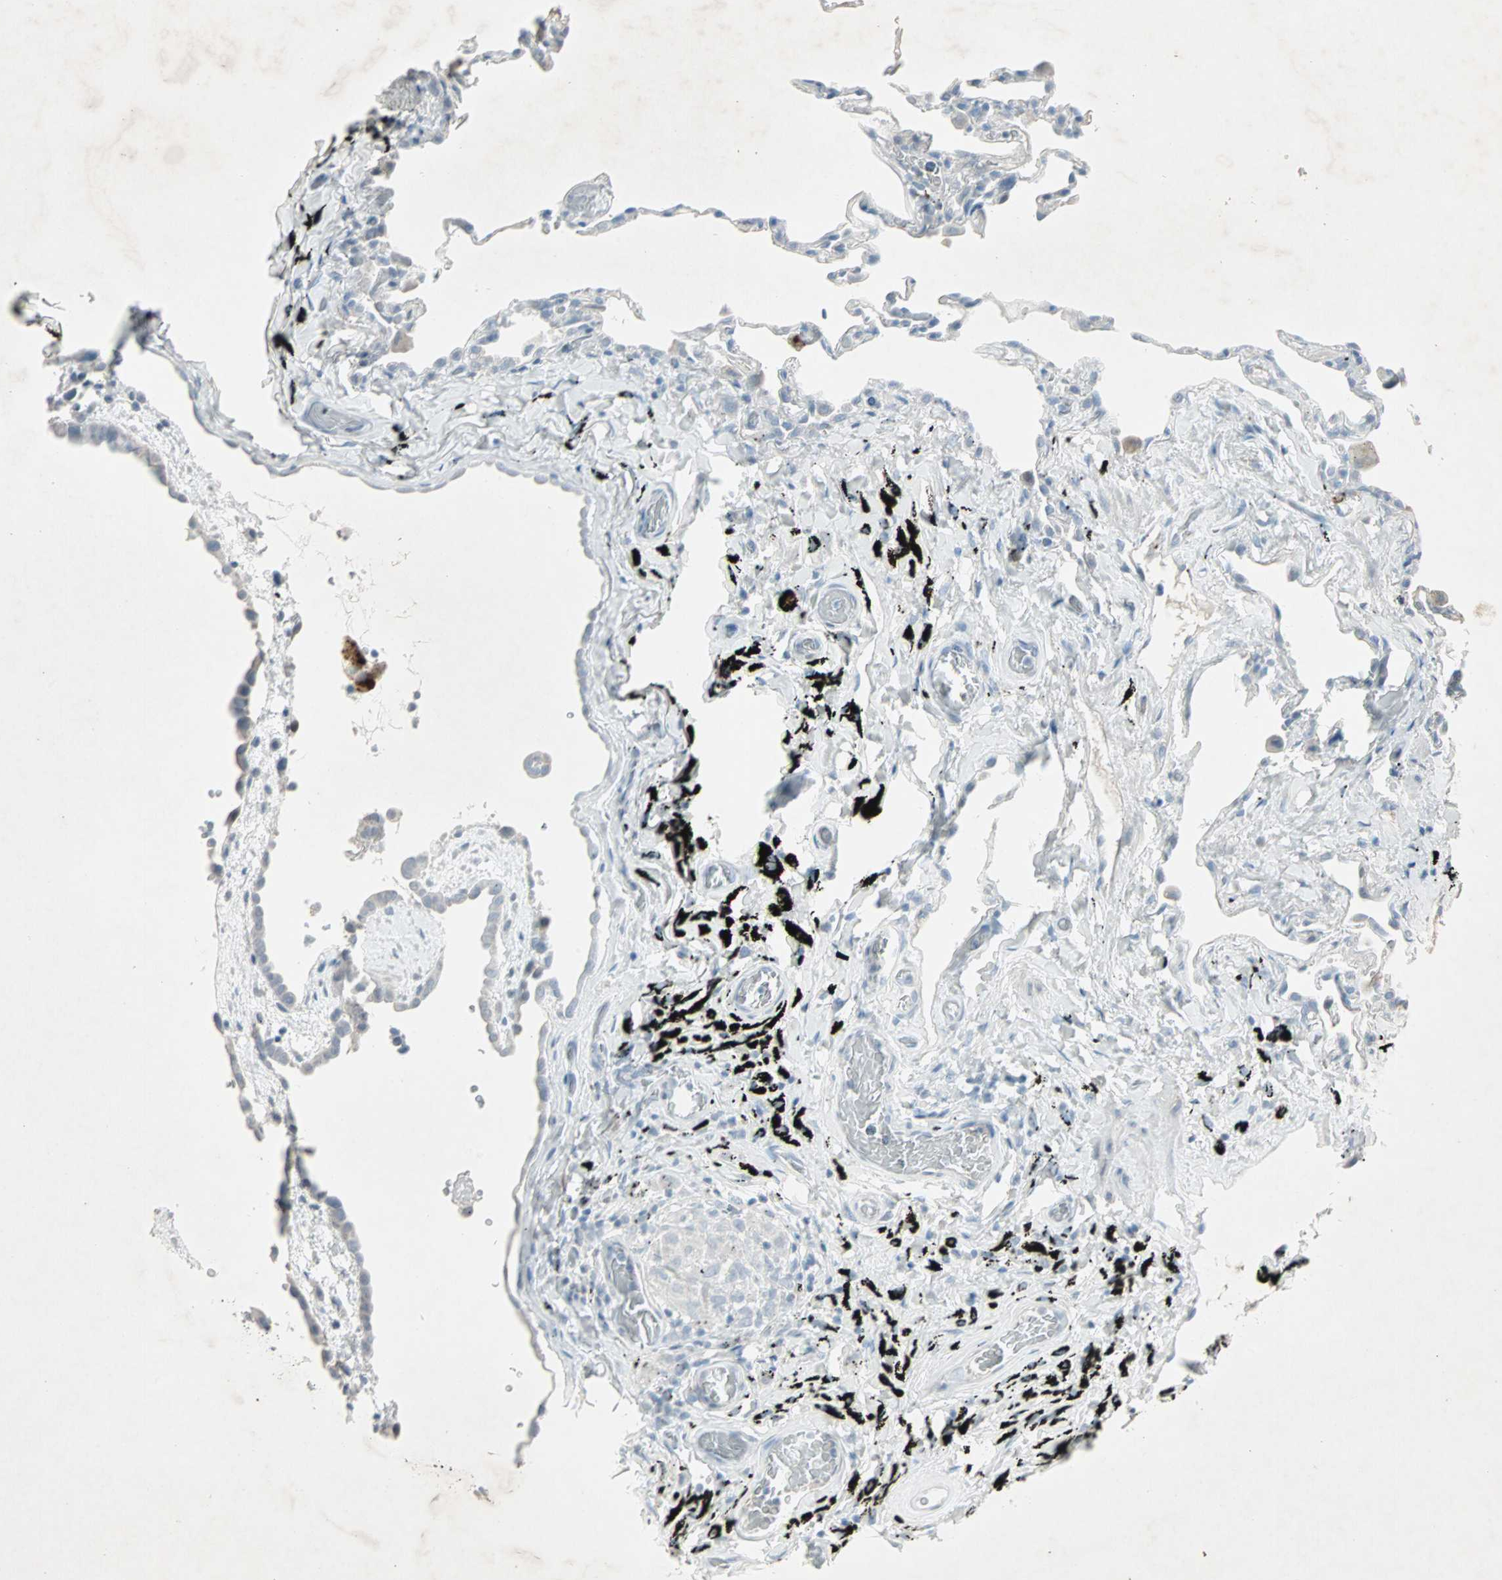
{"staining": {"intensity": "negative", "quantity": "none", "location": "none"}, "tissue": "lung", "cell_type": "Alveolar cells", "image_type": "normal", "snomed": [{"axis": "morphology", "description": "Normal tissue, NOS"}, {"axis": "topography", "description": "Lung"}], "caption": "Immunohistochemical staining of normal lung shows no significant staining in alveolar cells.", "gene": "LANCL3", "patient": {"sex": "male", "age": 59}}